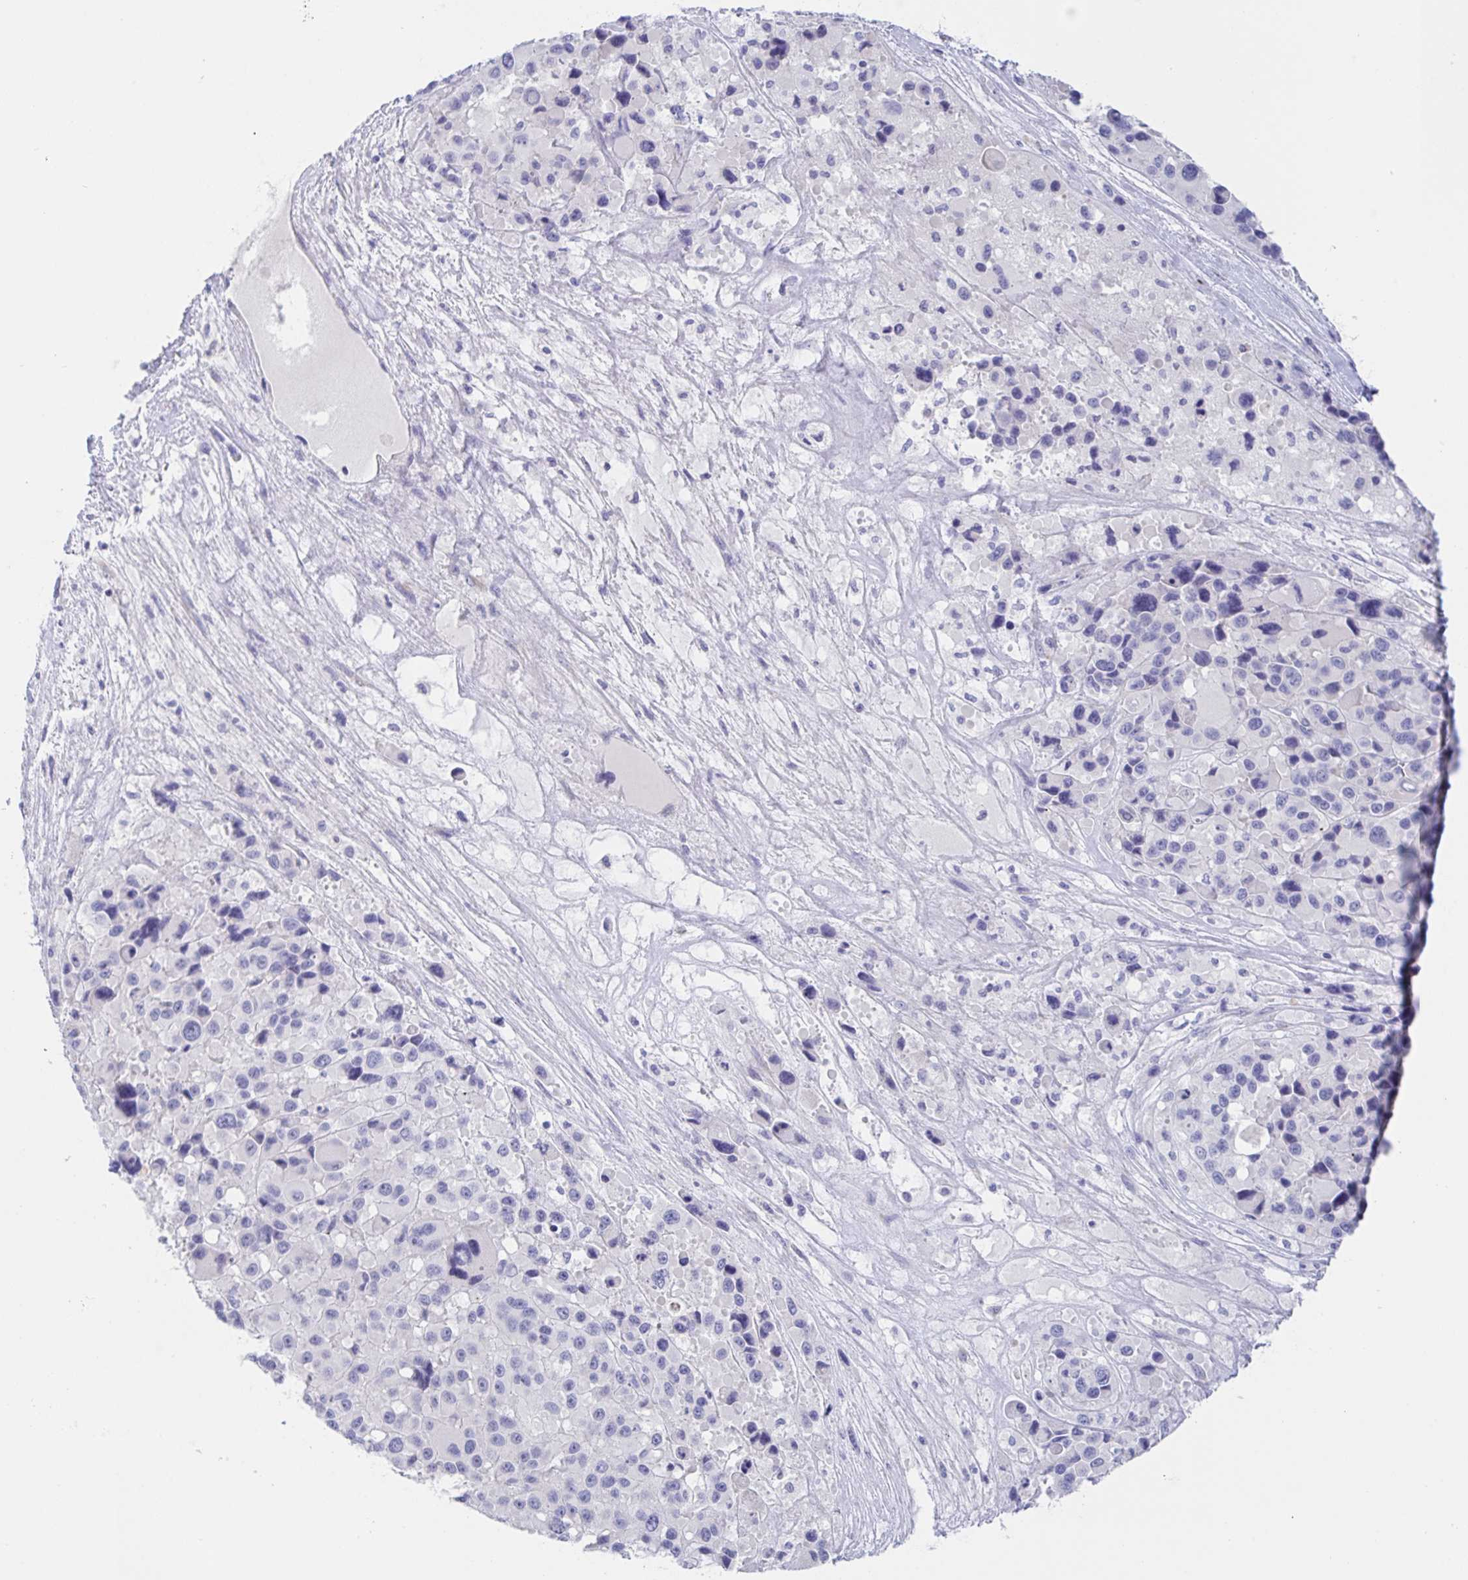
{"staining": {"intensity": "negative", "quantity": "none", "location": "none"}, "tissue": "melanoma", "cell_type": "Tumor cells", "image_type": "cancer", "snomed": [{"axis": "morphology", "description": "Malignant melanoma, Metastatic site"}, {"axis": "topography", "description": "Lymph node"}], "caption": "A histopathology image of human melanoma is negative for staining in tumor cells.", "gene": "SIAH3", "patient": {"sex": "female", "age": 65}}